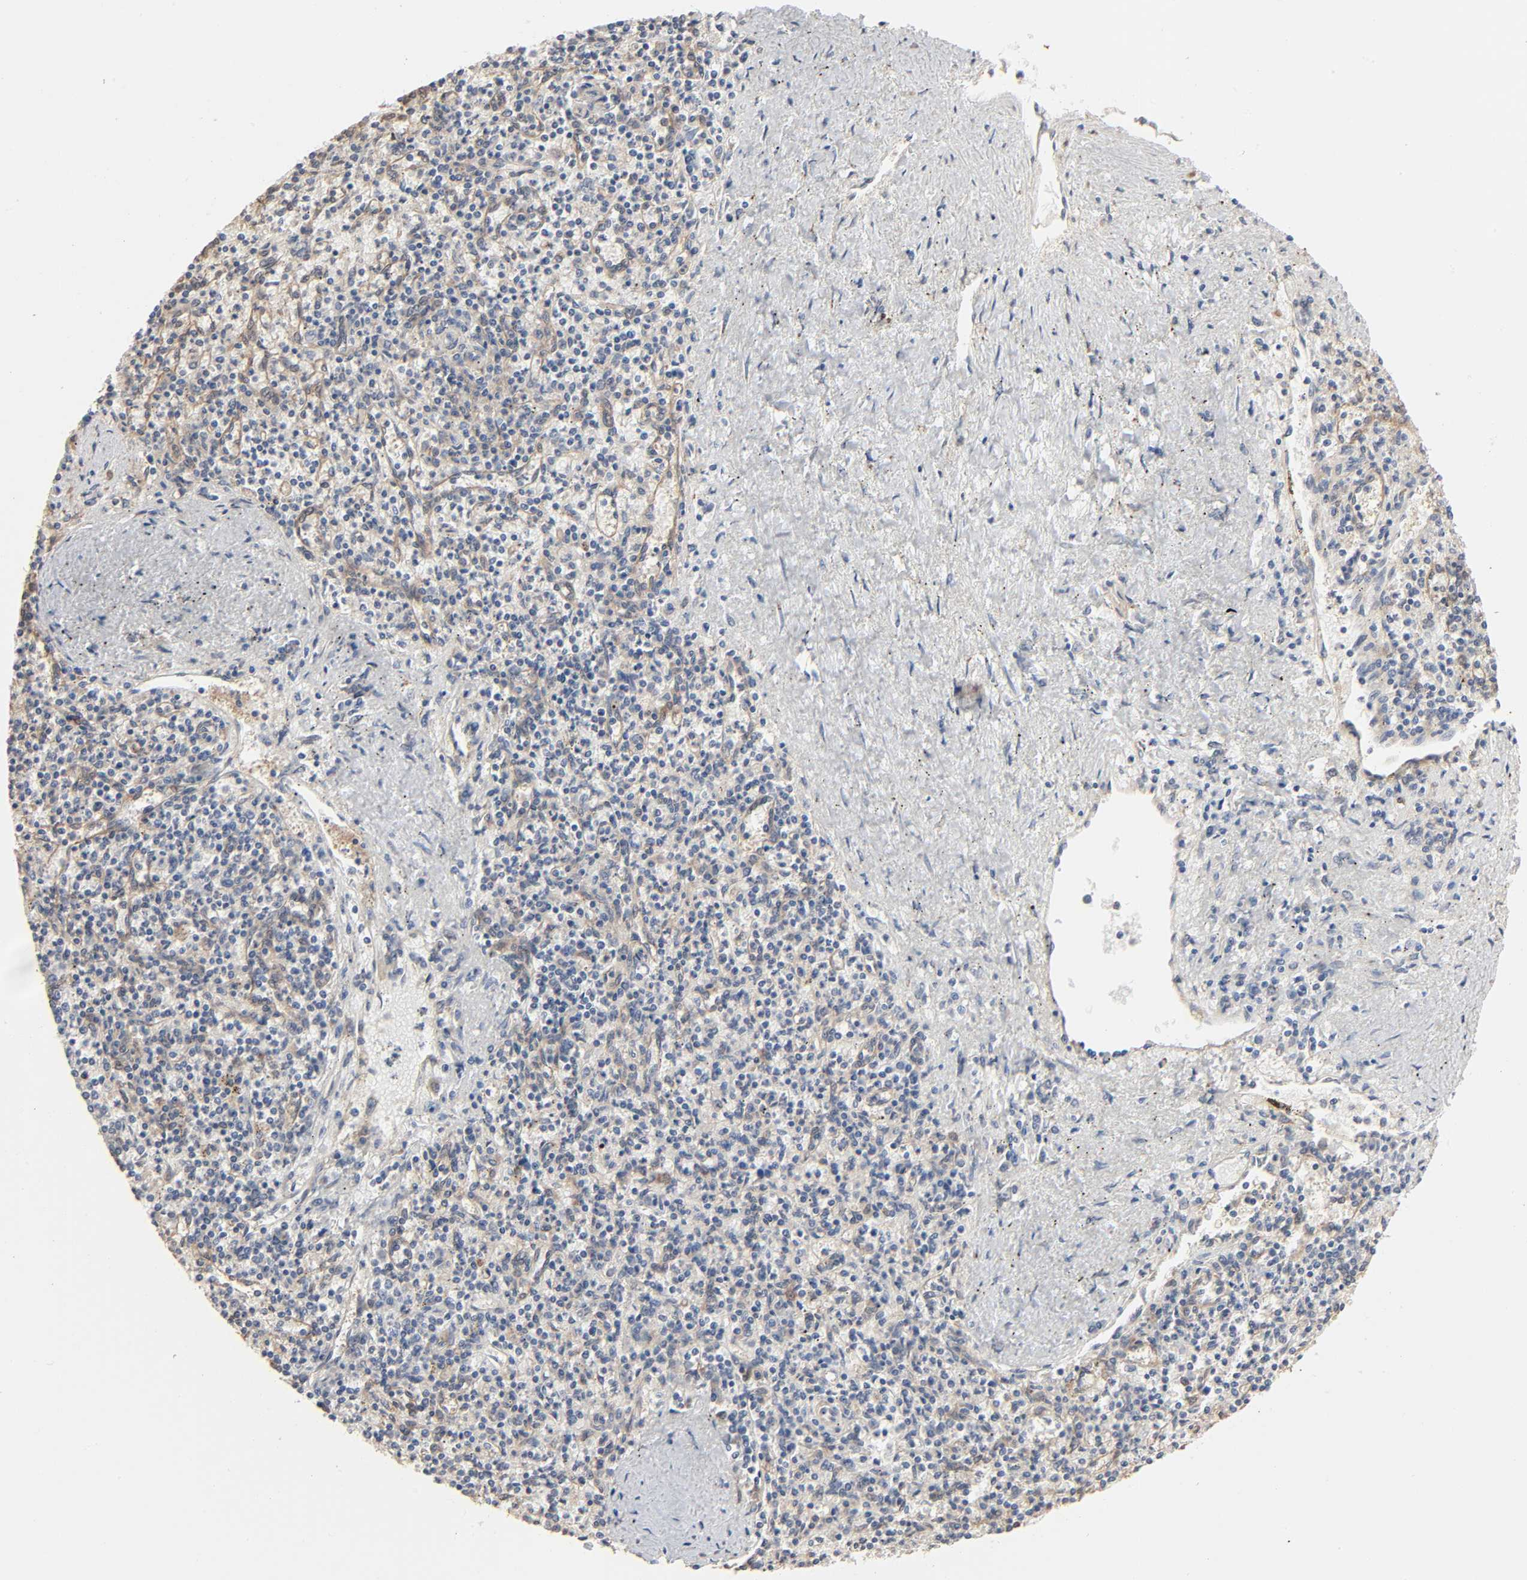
{"staining": {"intensity": "weak", "quantity": "<25%", "location": "cytoplasmic/membranous"}, "tissue": "spleen", "cell_type": "Cells in red pulp", "image_type": "normal", "snomed": [{"axis": "morphology", "description": "Normal tissue, NOS"}, {"axis": "topography", "description": "Spleen"}], "caption": "Immunohistochemistry image of benign spleen: spleen stained with DAB (3,3'-diaminobenzidine) shows no significant protein positivity in cells in red pulp.", "gene": "NDRG2", "patient": {"sex": "male", "age": 72}}